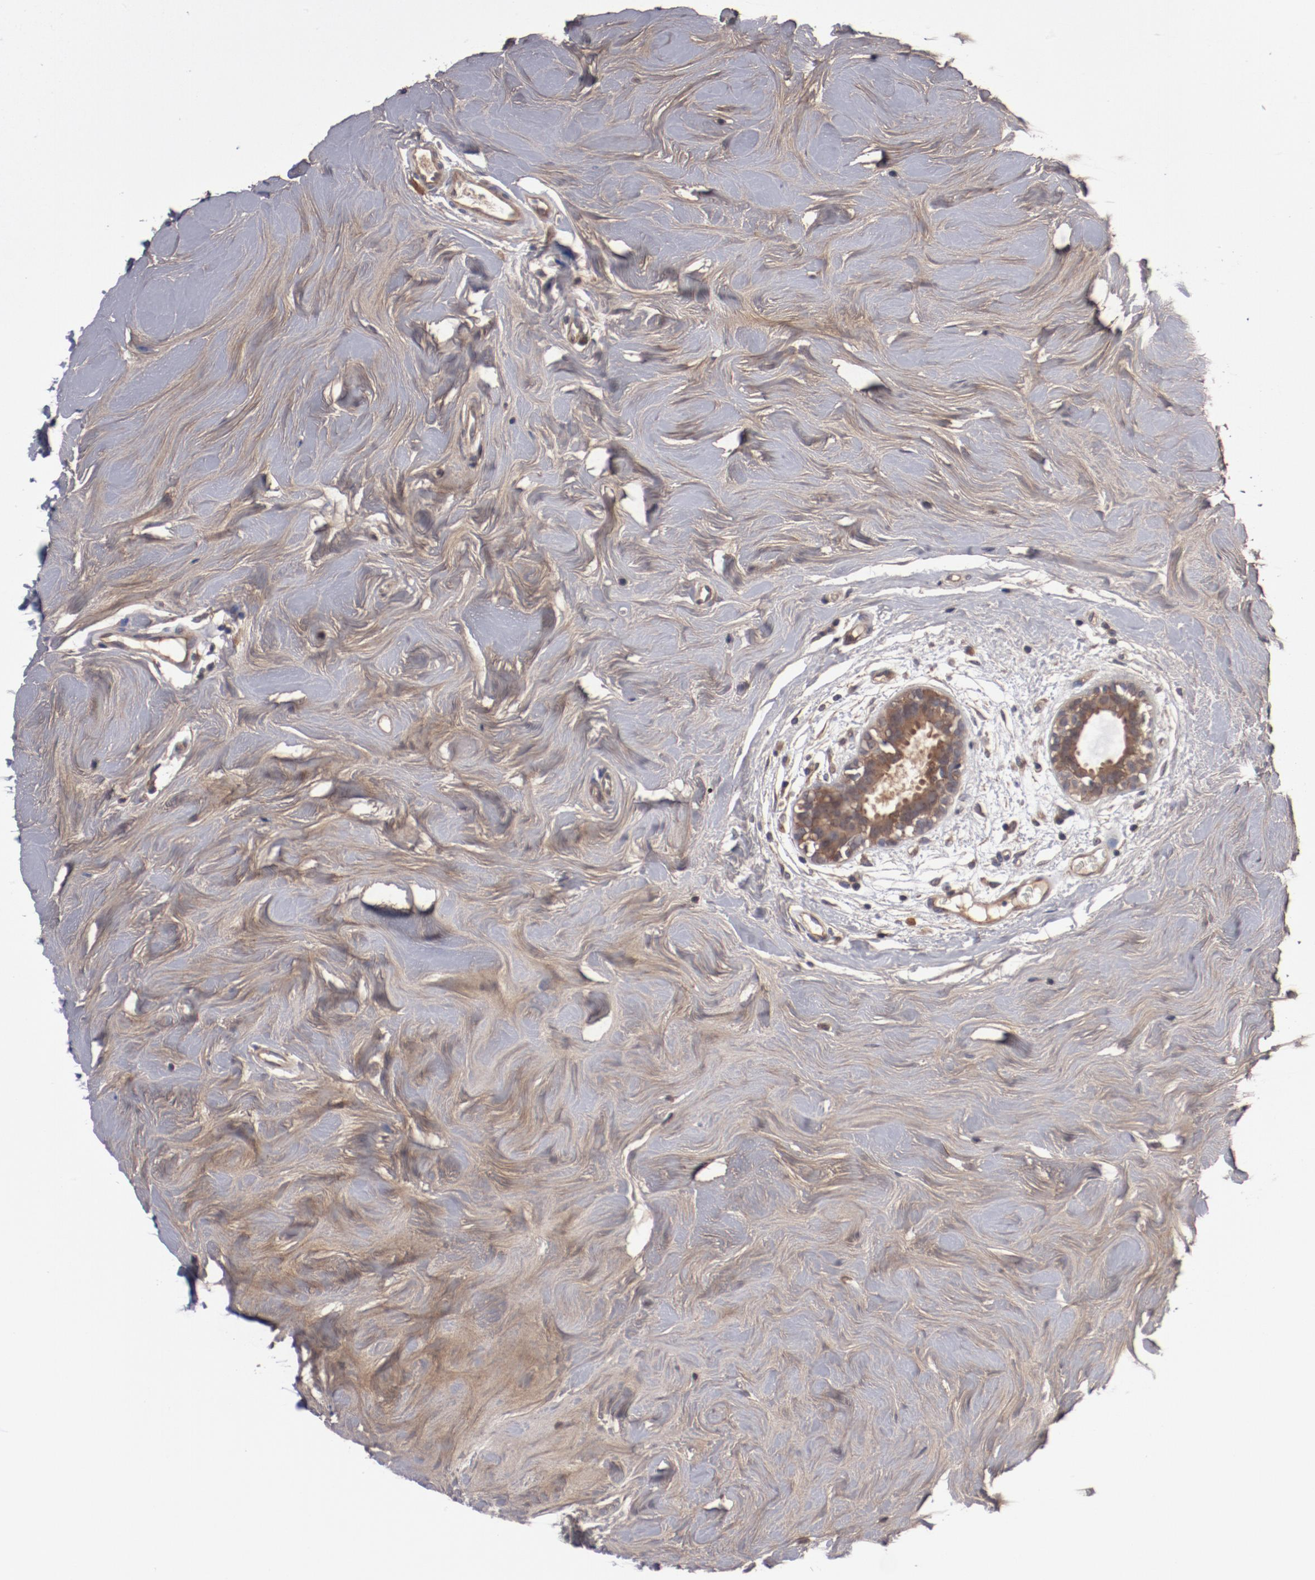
{"staining": {"intensity": "moderate", "quantity": ">75%", "location": "cytoplasmic/membranous"}, "tissue": "breast cancer", "cell_type": "Tumor cells", "image_type": "cancer", "snomed": [{"axis": "morphology", "description": "Duct carcinoma"}, {"axis": "topography", "description": "Breast"}], "caption": "Immunohistochemical staining of breast cancer demonstrates medium levels of moderate cytoplasmic/membranous expression in about >75% of tumor cells.", "gene": "DNAAF2", "patient": {"sex": "female", "age": 40}}